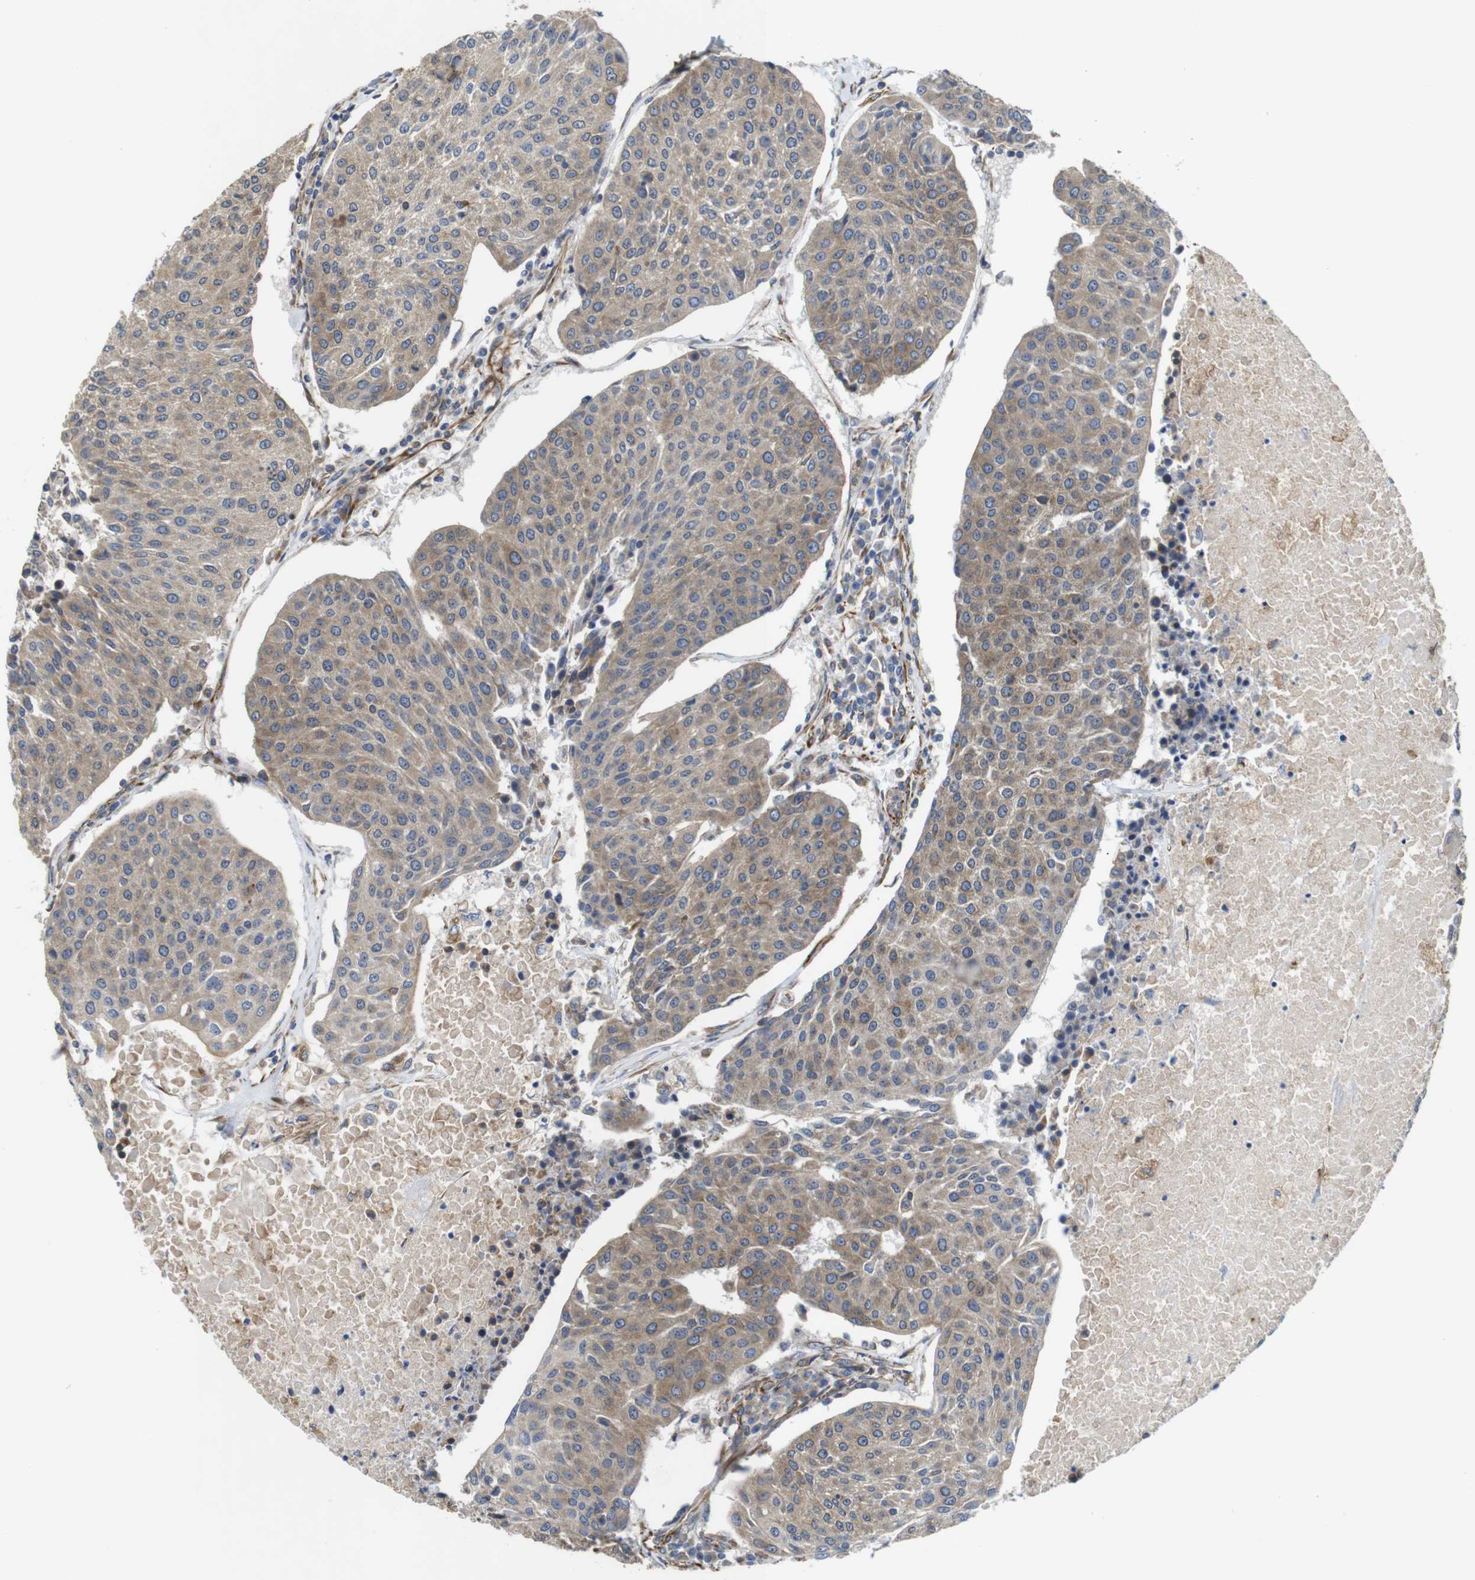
{"staining": {"intensity": "weak", "quantity": ">75%", "location": "cytoplasmic/membranous"}, "tissue": "urothelial cancer", "cell_type": "Tumor cells", "image_type": "cancer", "snomed": [{"axis": "morphology", "description": "Urothelial carcinoma, High grade"}, {"axis": "topography", "description": "Urinary bladder"}], "caption": "DAB immunohistochemical staining of high-grade urothelial carcinoma displays weak cytoplasmic/membranous protein staining in approximately >75% of tumor cells. The protein is shown in brown color, while the nuclei are stained blue.", "gene": "POMK", "patient": {"sex": "female", "age": 85}}